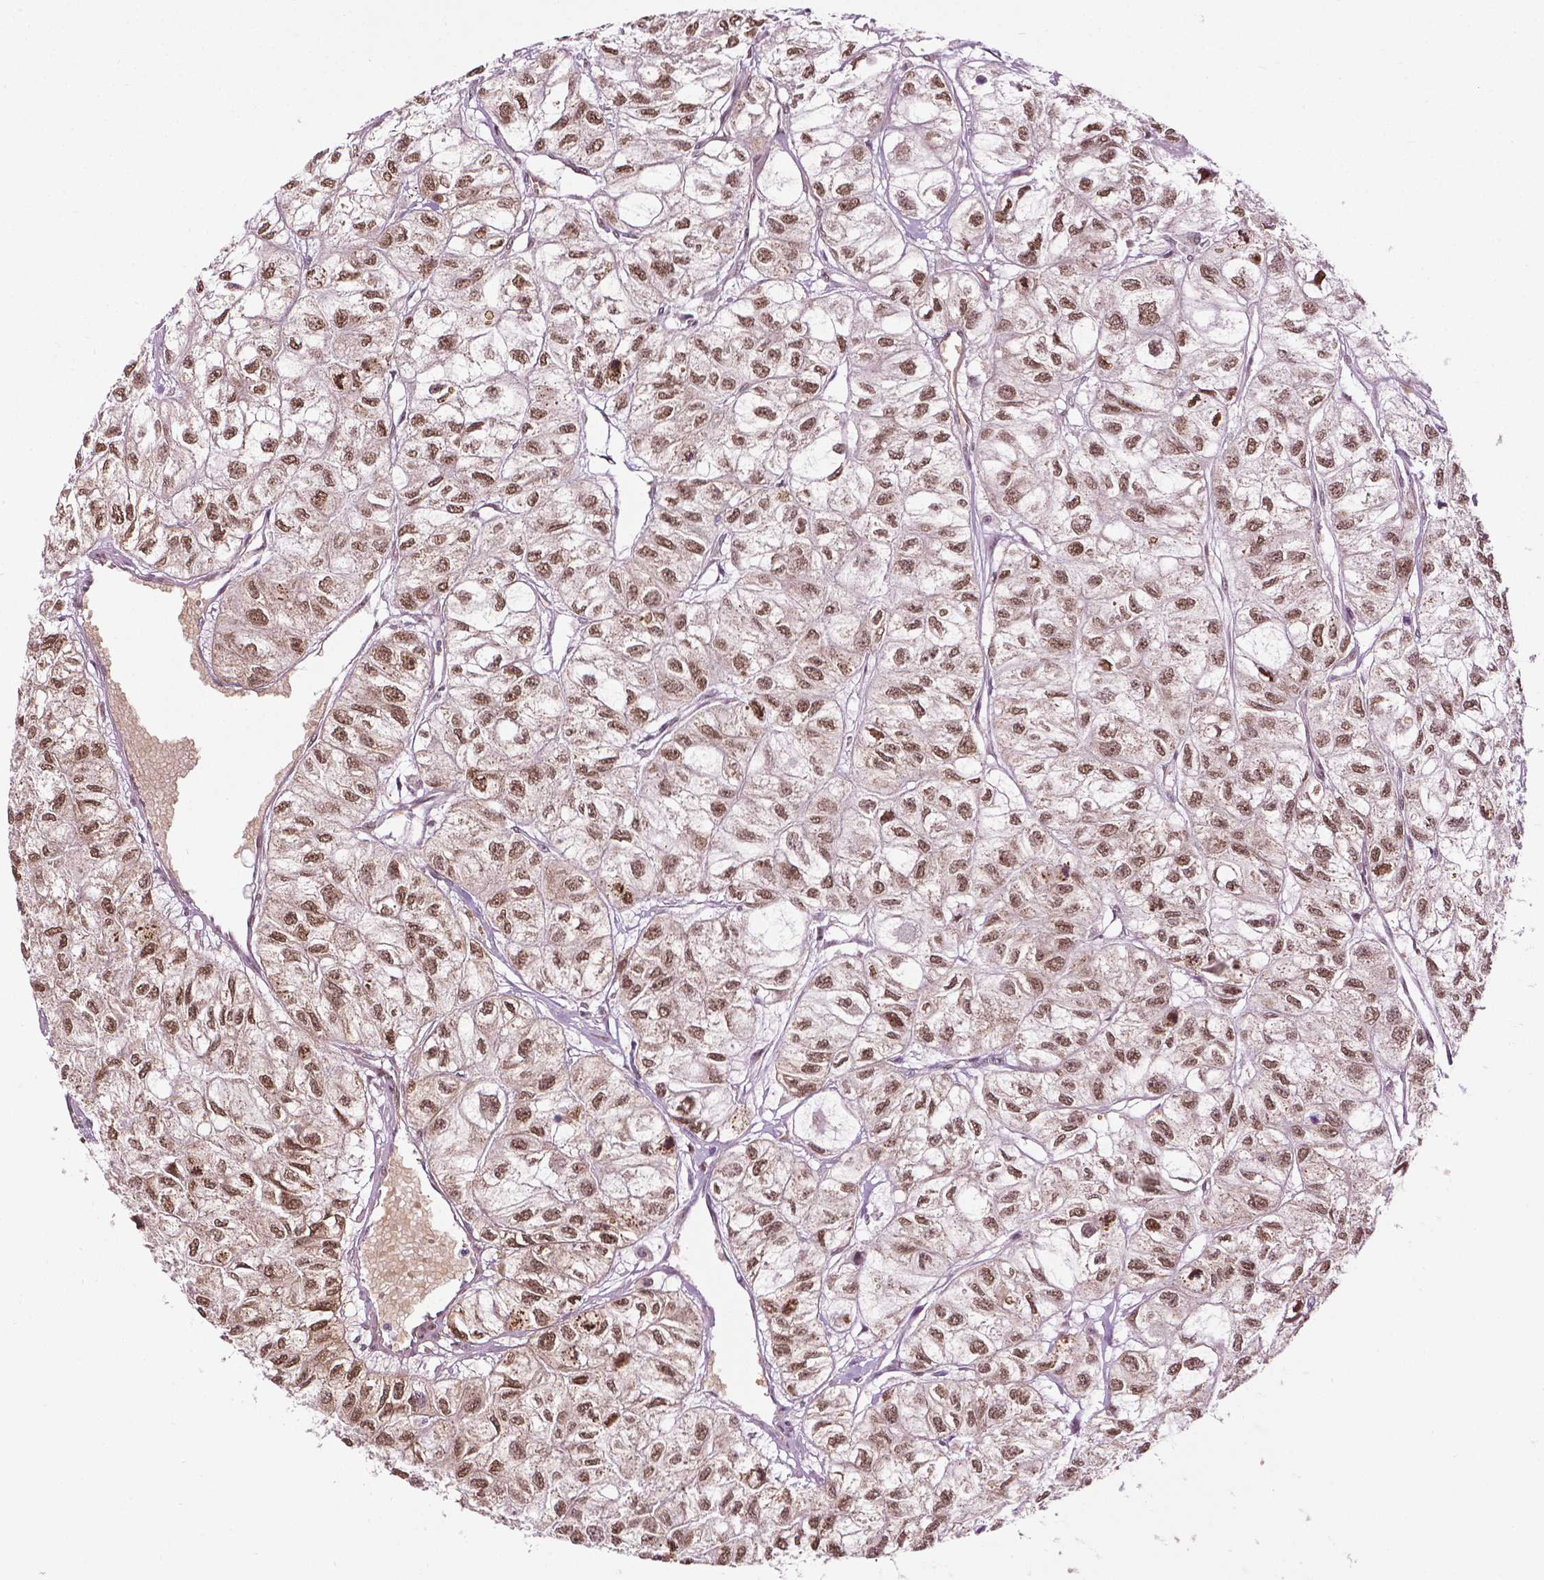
{"staining": {"intensity": "moderate", "quantity": ">75%", "location": "nuclear"}, "tissue": "renal cancer", "cell_type": "Tumor cells", "image_type": "cancer", "snomed": [{"axis": "morphology", "description": "Adenocarcinoma, NOS"}, {"axis": "topography", "description": "Kidney"}], "caption": "Renal cancer stained with IHC displays moderate nuclear staining in about >75% of tumor cells. (DAB IHC, brown staining for protein, blue staining for nuclei).", "gene": "ZNF41", "patient": {"sex": "male", "age": 56}}